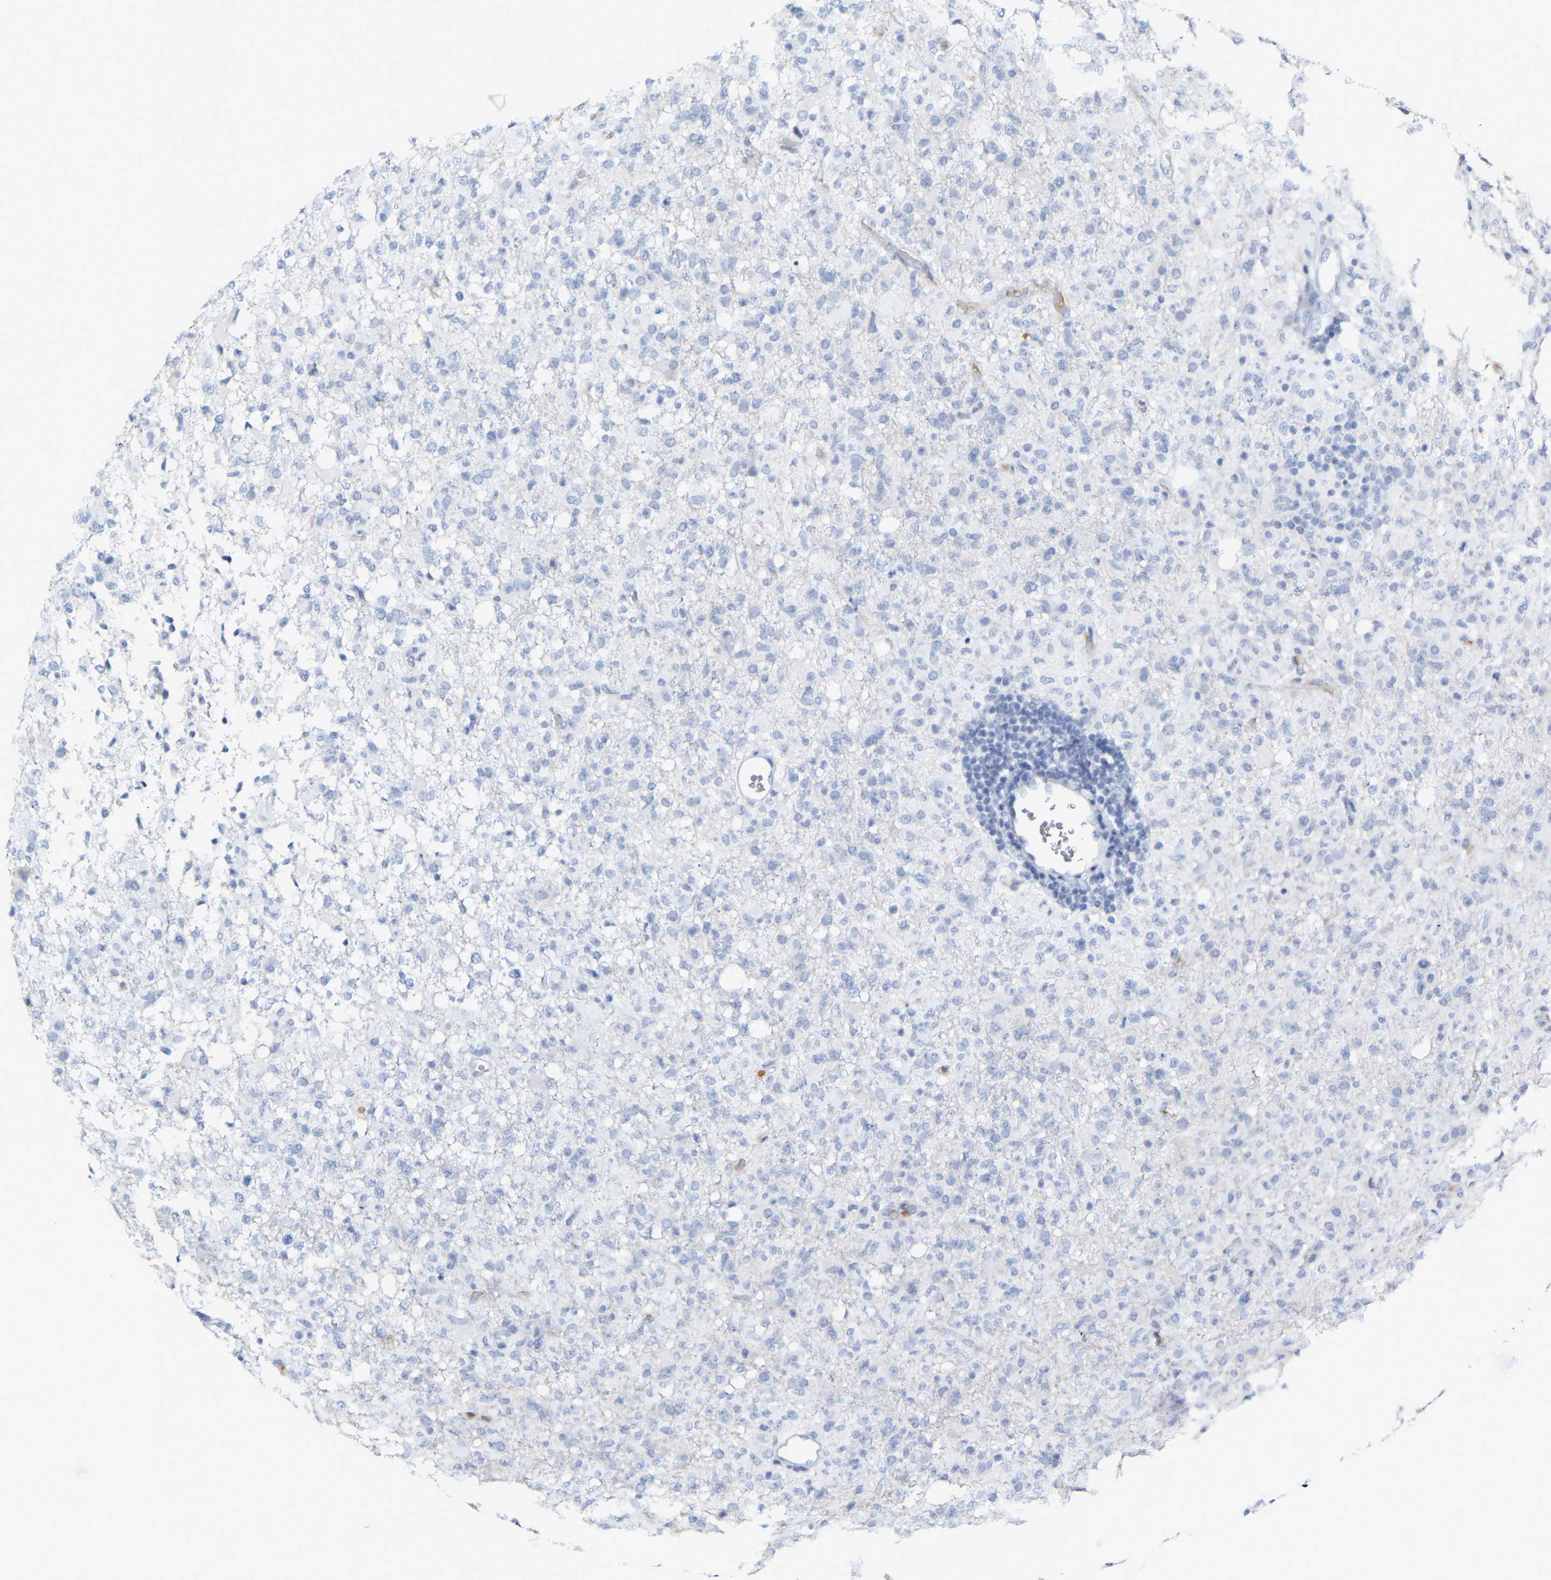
{"staining": {"intensity": "negative", "quantity": "none", "location": "none"}, "tissue": "glioma", "cell_type": "Tumor cells", "image_type": "cancer", "snomed": [{"axis": "morphology", "description": "Glioma, malignant, High grade"}, {"axis": "topography", "description": "Brain"}], "caption": "There is no significant expression in tumor cells of malignant glioma (high-grade). The staining is performed using DAB brown chromogen with nuclei counter-stained in using hematoxylin.", "gene": "GNAS", "patient": {"sex": "female", "age": 57}}